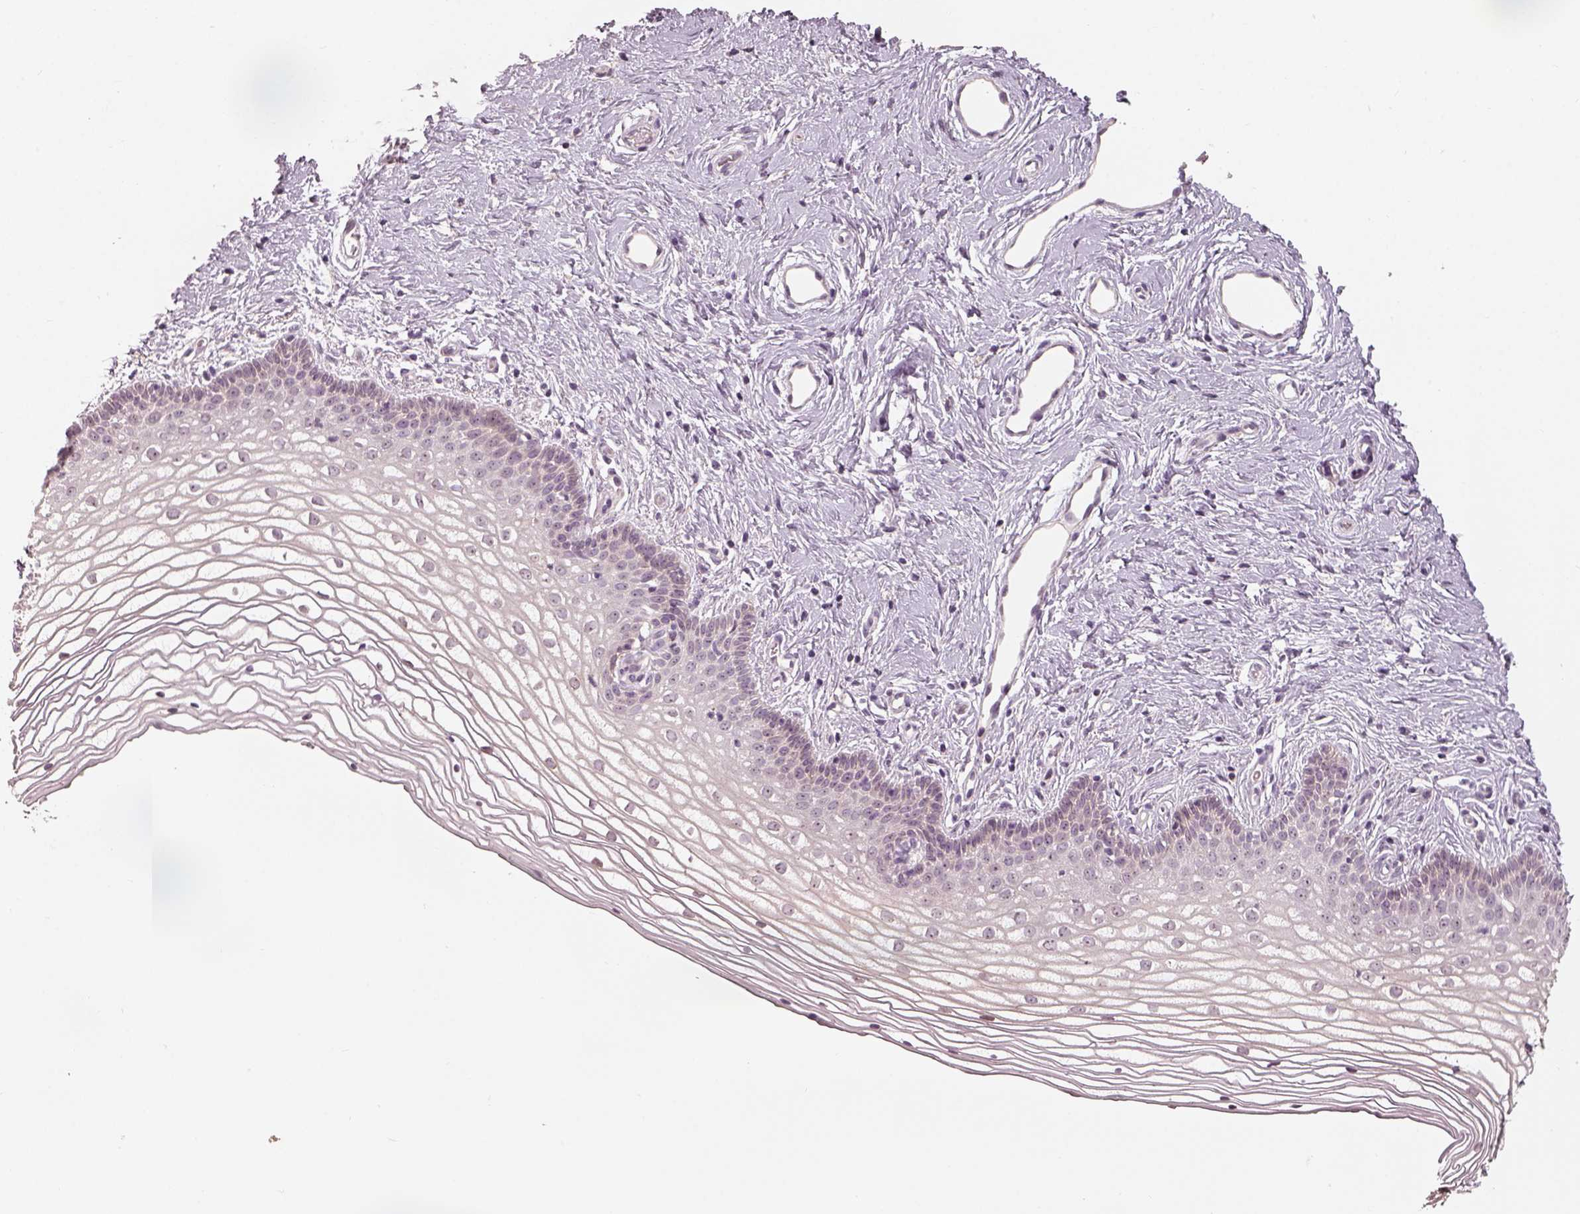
{"staining": {"intensity": "negative", "quantity": "none", "location": "none"}, "tissue": "vagina", "cell_type": "Squamous epithelial cells", "image_type": "normal", "snomed": [{"axis": "morphology", "description": "Normal tissue, NOS"}, {"axis": "topography", "description": "Vagina"}], "caption": "High magnification brightfield microscopy of unremarkable vagina stained with DAB (3,3'-diaminobenzidine) (brown) and counterstained with hematoxylin (blue): squamous epithelial cells show no significant expression.", "gene": "CDS1", "patient": {"sex": "female", "age": 36}}